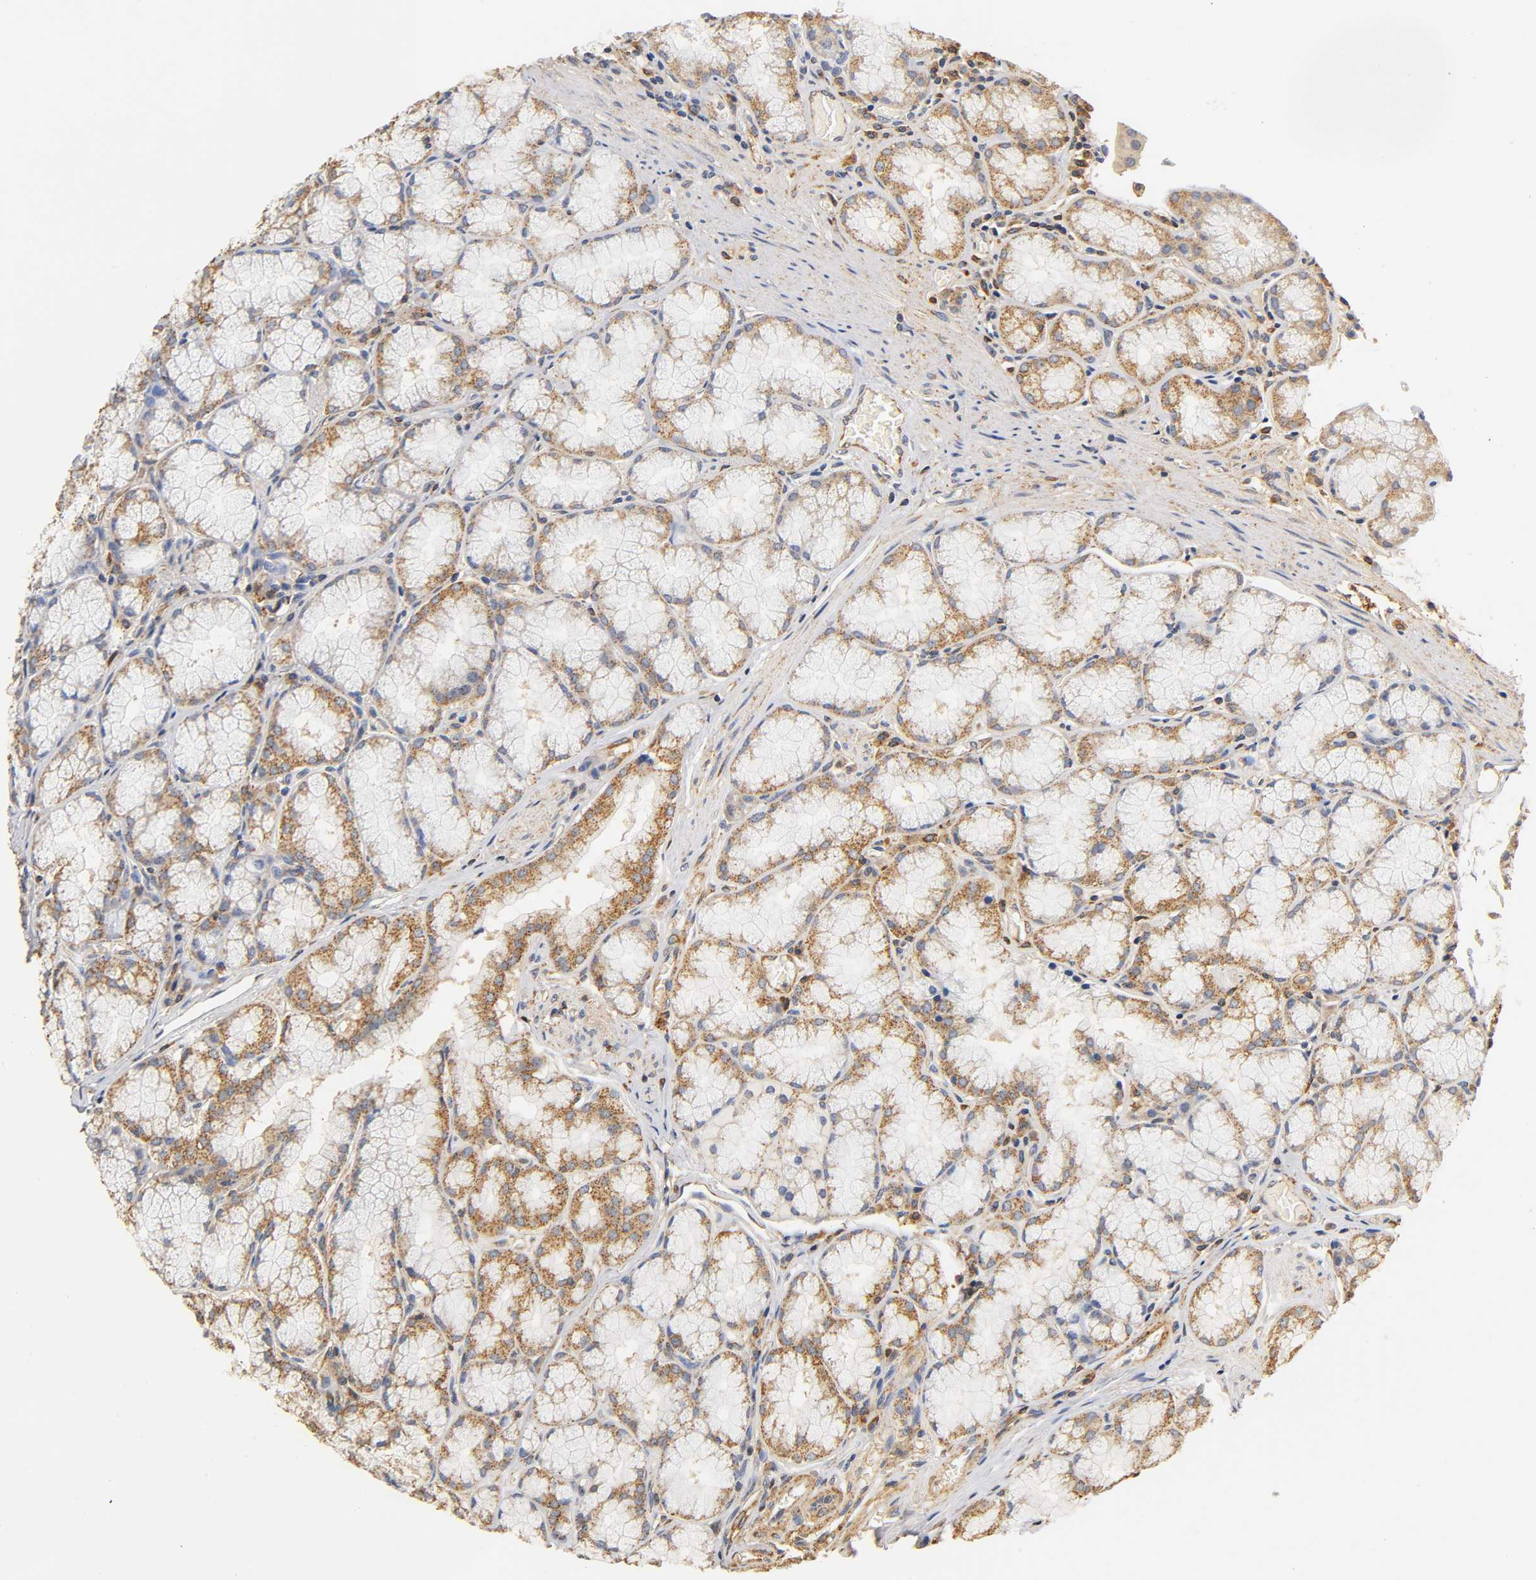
{"staining": {"intensity": "strong", "quantity": "25%-75%", "location": "cytoplasmic/membranous"}, "tissue": "stomach", "cell_type": "Glandular cells", "image_type": "normal", "snomed": [{"axis": "morphology", "description": "Normal tissue, NOS"}, {"axis": "topography", "description": "Stomach, lower"}], "caption": "Immunohistochemical staining of benign stomach demonstrates high levels of strong cytoplasmic/membranous expression in about 25%-75% of glandular cells.", "gene": "SCAP", "patient": {"sex": "male", "age": 56}}